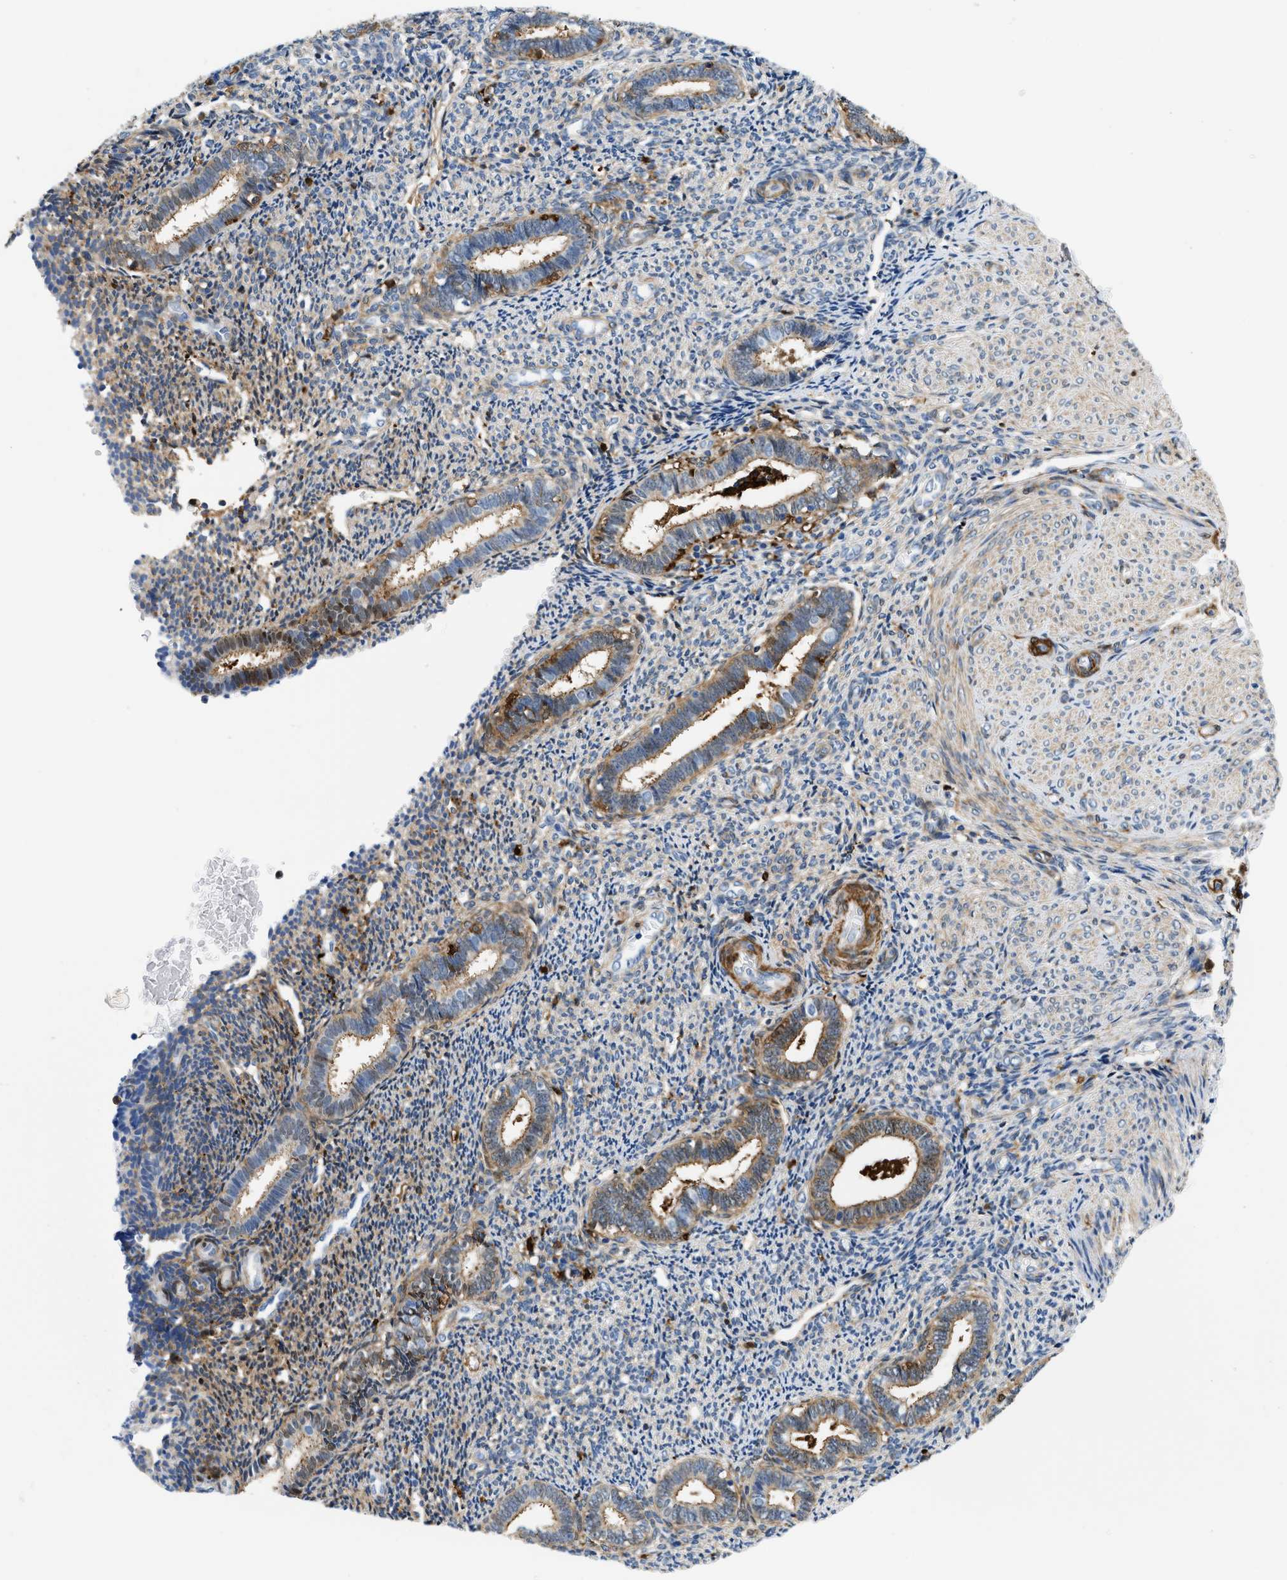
{"staining": {"intensity": "moderate", "quantity": "25%-75%", "location": "cytoplasmic/membranous"}, "tissue": "endometrium", "cell_type": "Cells in endometrial stroma", "image_type": "normal", "snomed": [{"axis": "morphology", "description": "Normal tissue, NOS"}, {"axis": "topography", "description": "Endometrium"}], "caption": "Cells in endometrial stroma reveal medium levels of moderate cytoplasmic/membranous expression in about 25%-75% of cells in unremarkable endometrium.", "gene": "GSN", "patient": {"sex": "female", "age": 27}}